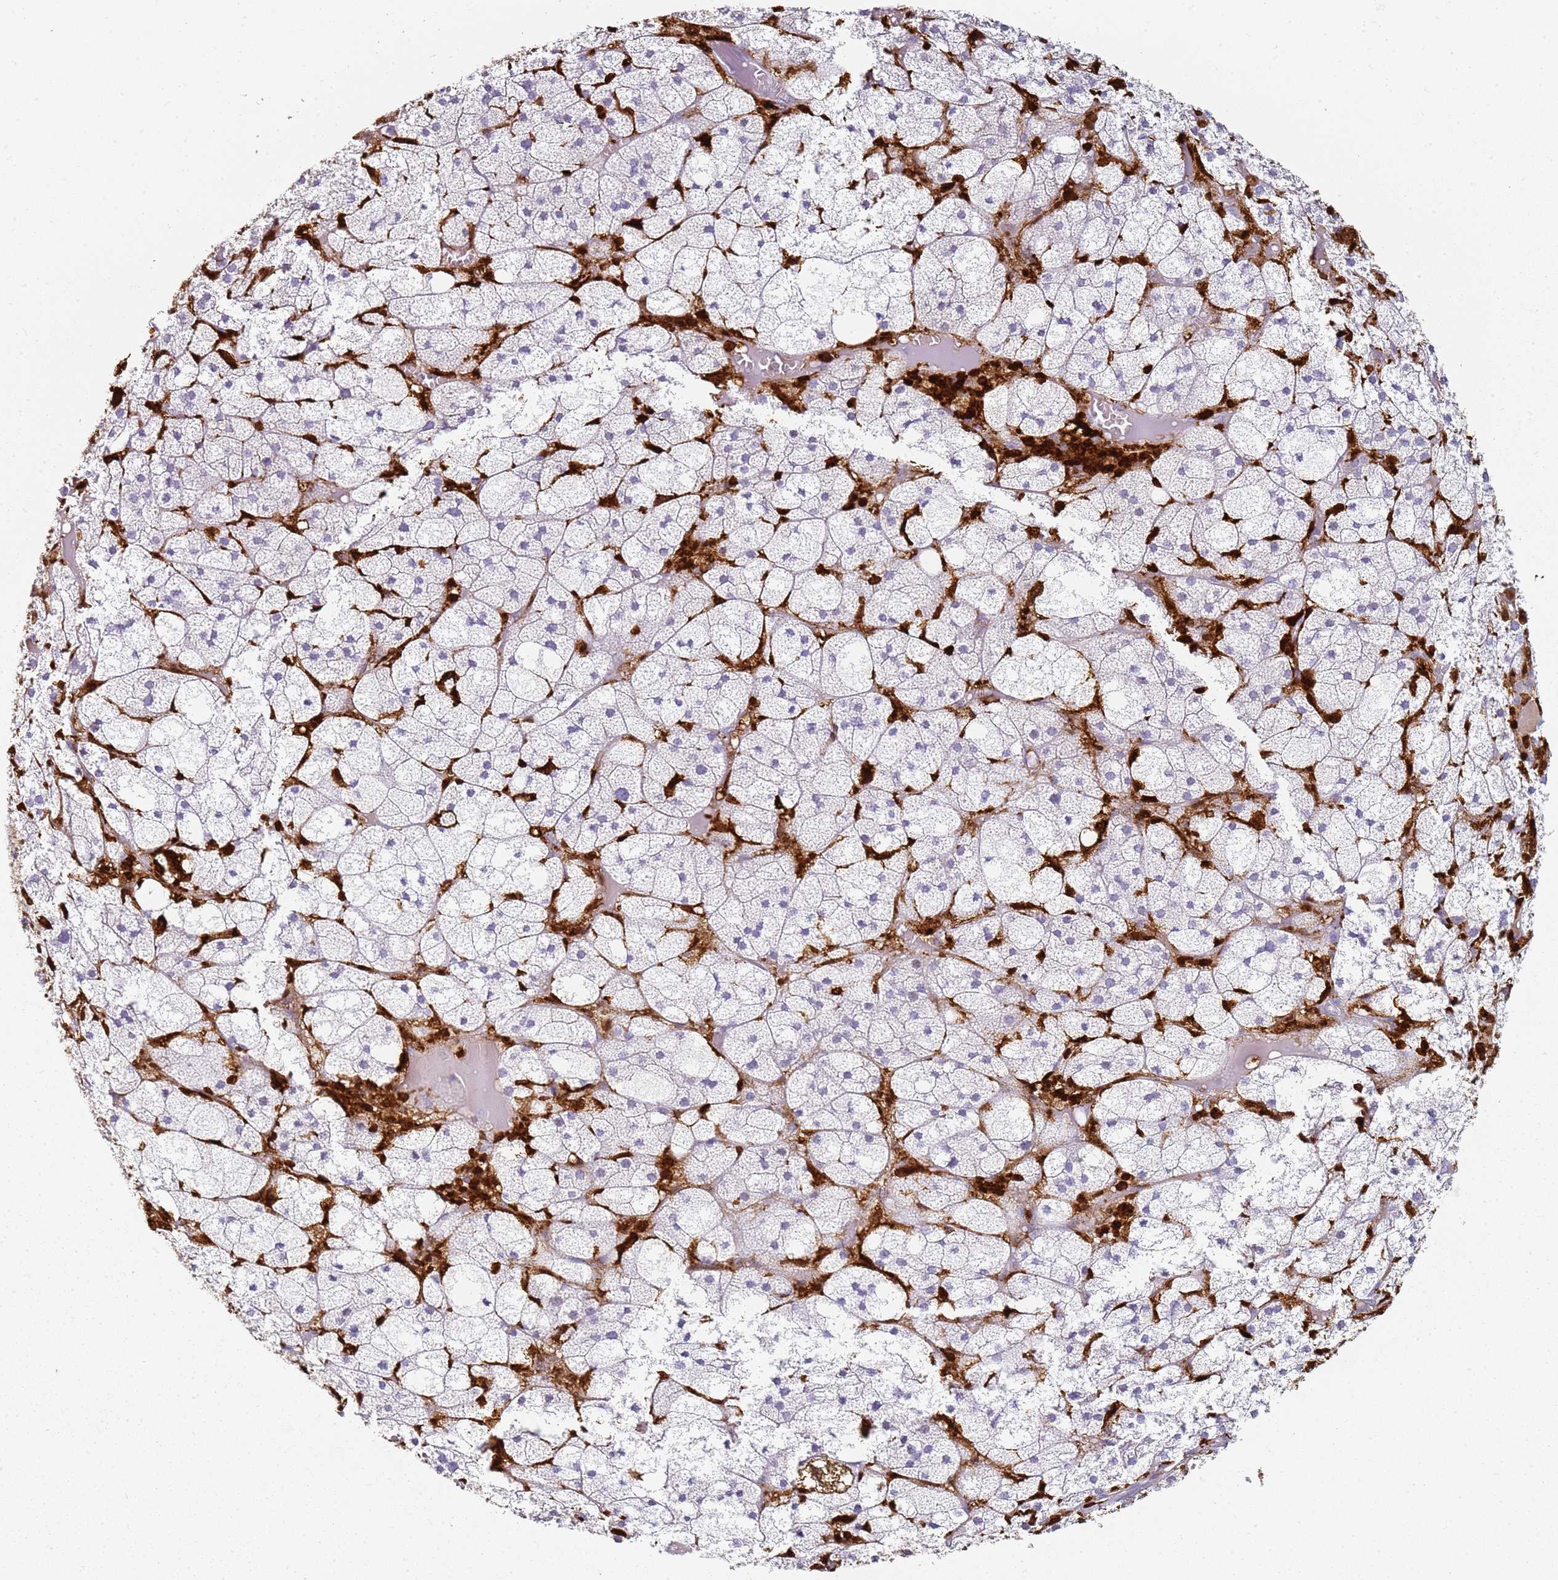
{"staining": {"intensity": "negative", "quantity": "none", "location": "none"}, "tissue": "adrenal gland", "cell_type": "Glandular cells", "image_type": "normal", "snomed": [{"axis": "morphology", "description": "Normal tissue, NOS"}, {"axis": "topography", "description": "Adrenal gland"}], "caption": "Immunohistochemical staining of normal human adrenal gland demonstrates no significant staining in glandular cells.", "gene": "S100A4", "patient": {"sex": "female", "age": 61}}